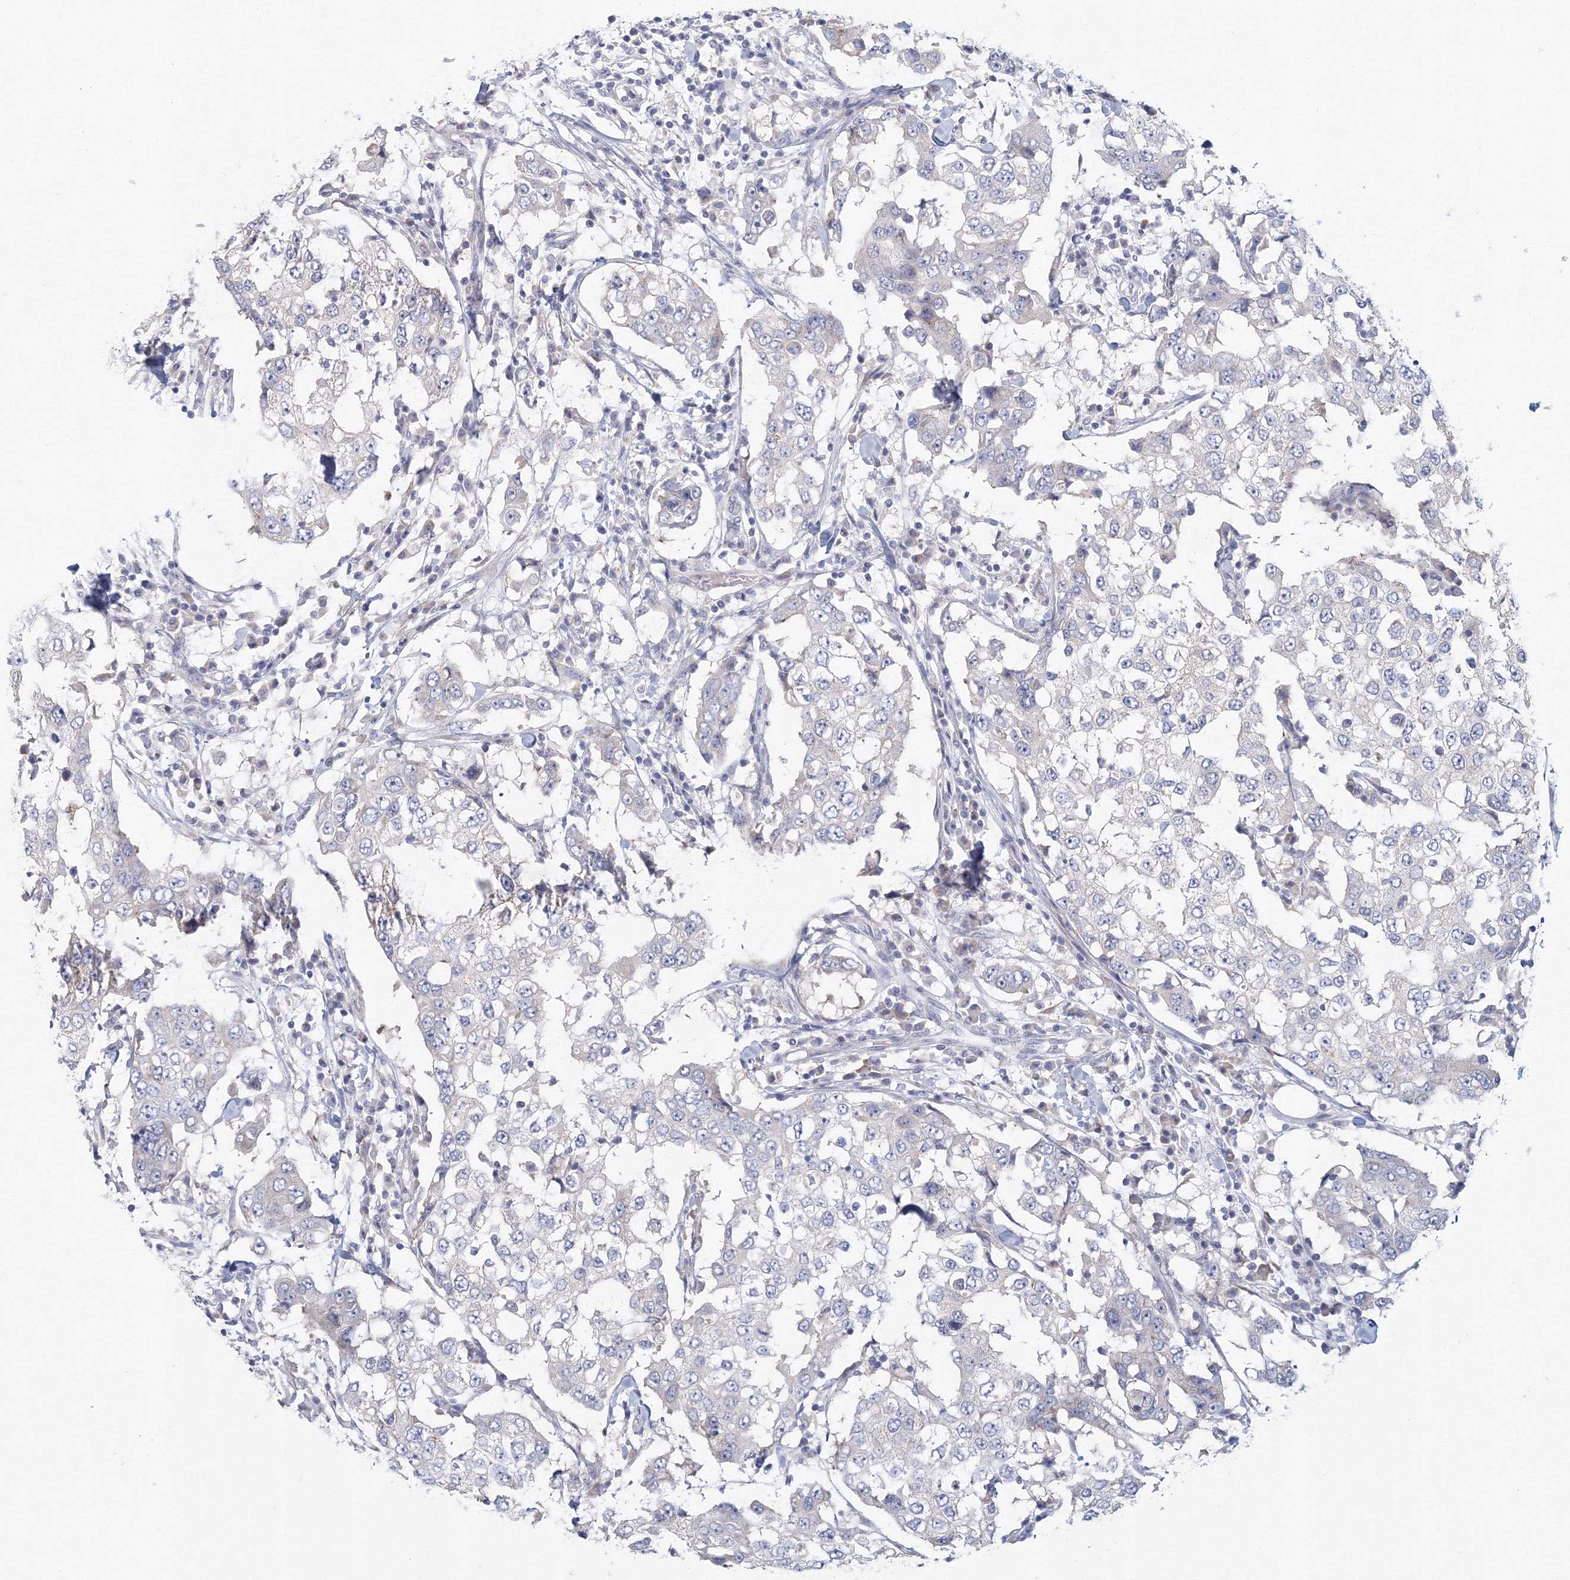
{"staining": {"intensity": "negative", "quantity": "none", "location": "none"}, "tissue": "breast cancer", "cell_type": "Tumor cells", "image_type": "cancer", "snomed": [{"axis": "morphology", "description": "Duct carcinoma"}, {"axis": "topography", "description": "Breast"}], "caption": "Tumor cells show no significant protein positivity in breast cancer.", "gene": "TACC2", "patient": {"sex": "female", "age": 27}}